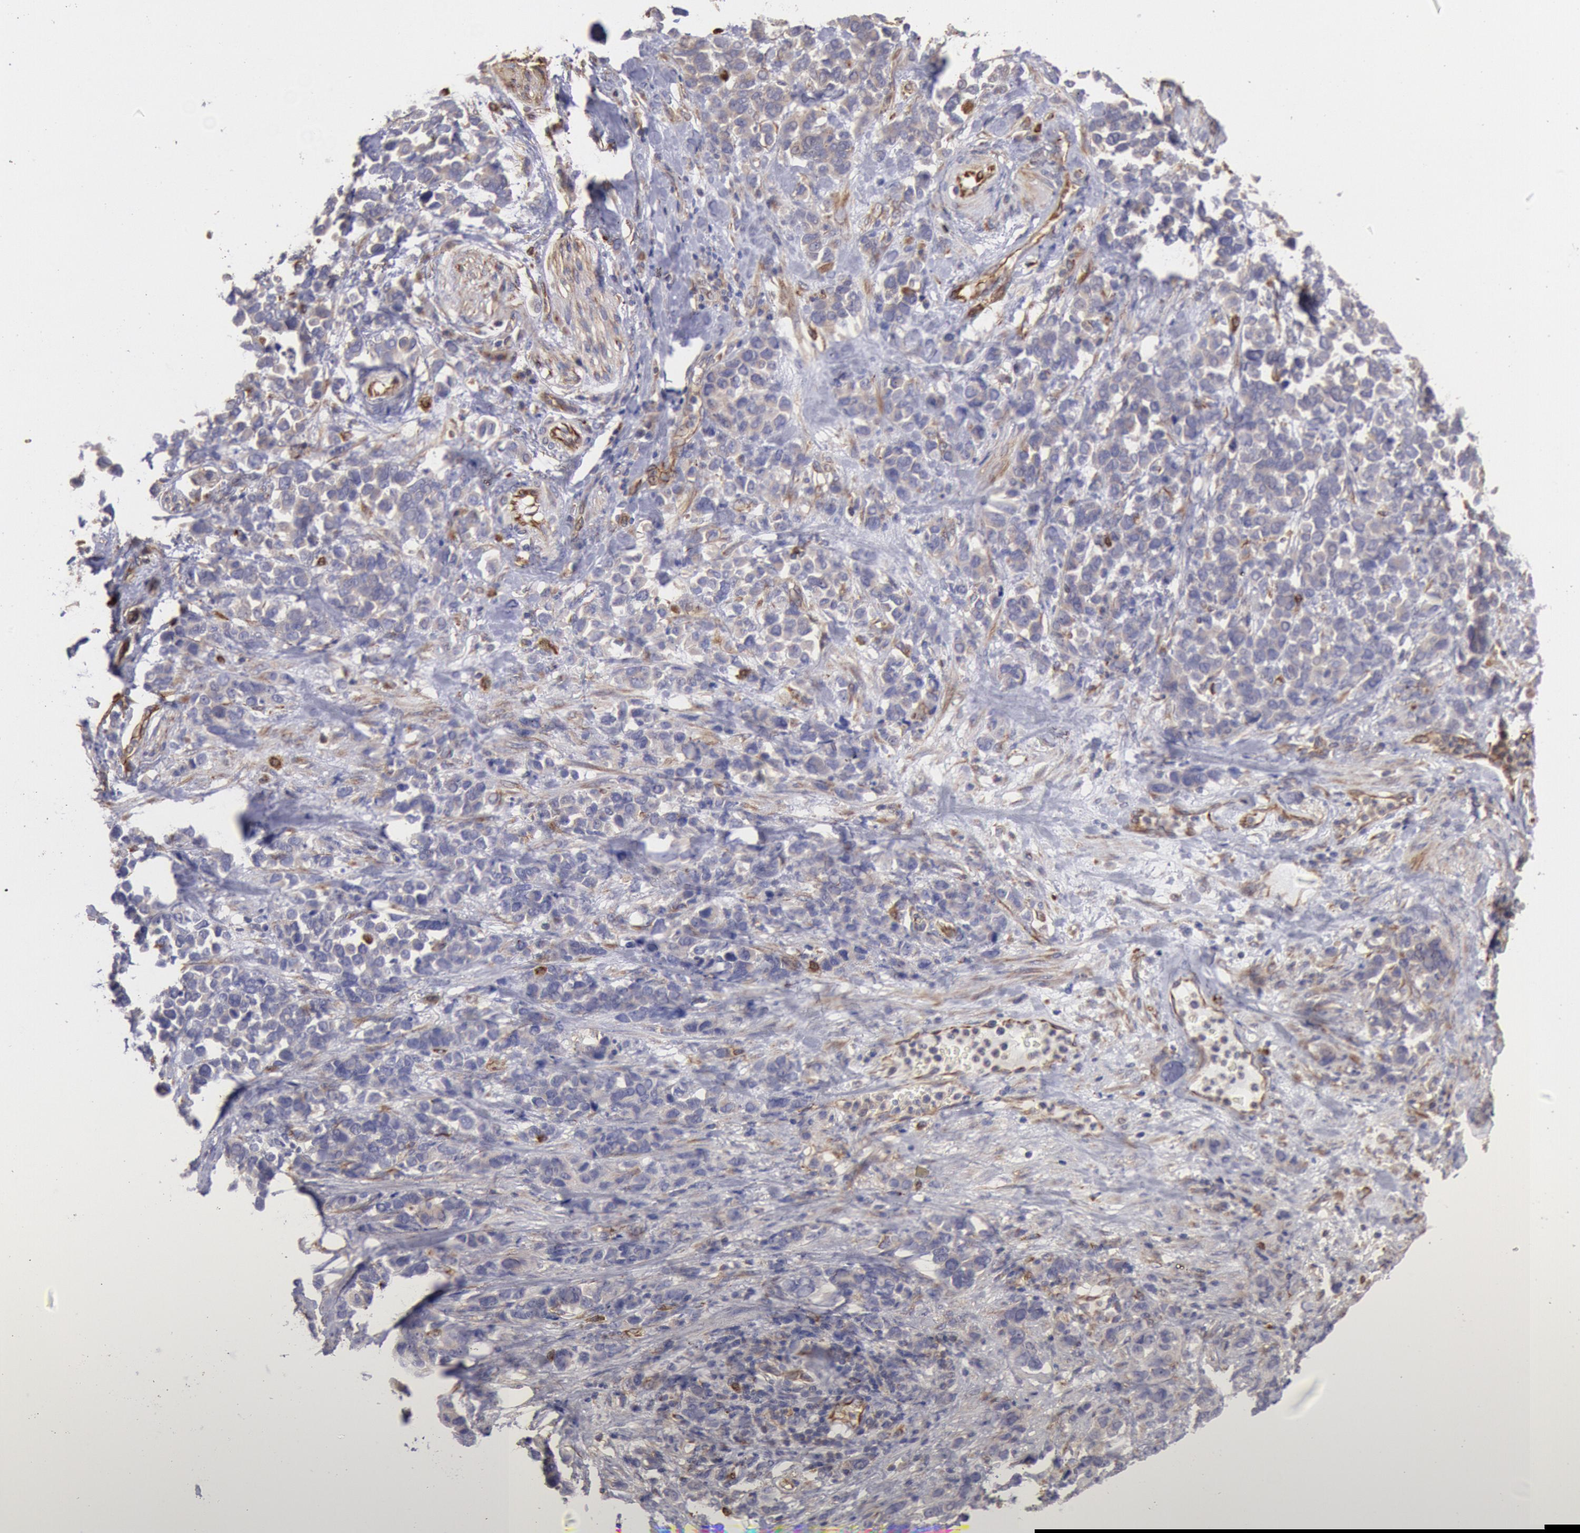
{"staining": {"intensity": "weak", "quantity": "25%-75%", "location": "cytoplasmic/membranous"}, "tissue": "stomach cancer", "cell_type": "Tumor cells", "image_type": "cancer", "snomed": [{"axis": "morphology", "description": "Adenocarcinoma, NOS"}, {"axis": "topography", "description": "Stomach, upper"}], "caption": "Brown immunohistochemical staining in human adenocarcinoma (stomach) displays weak cytoplasmic/membranous positivity in approximately 25%-75% of tumor cells.", "gene": "RNF139", "patient": {"sex": "male", "age": 71}}